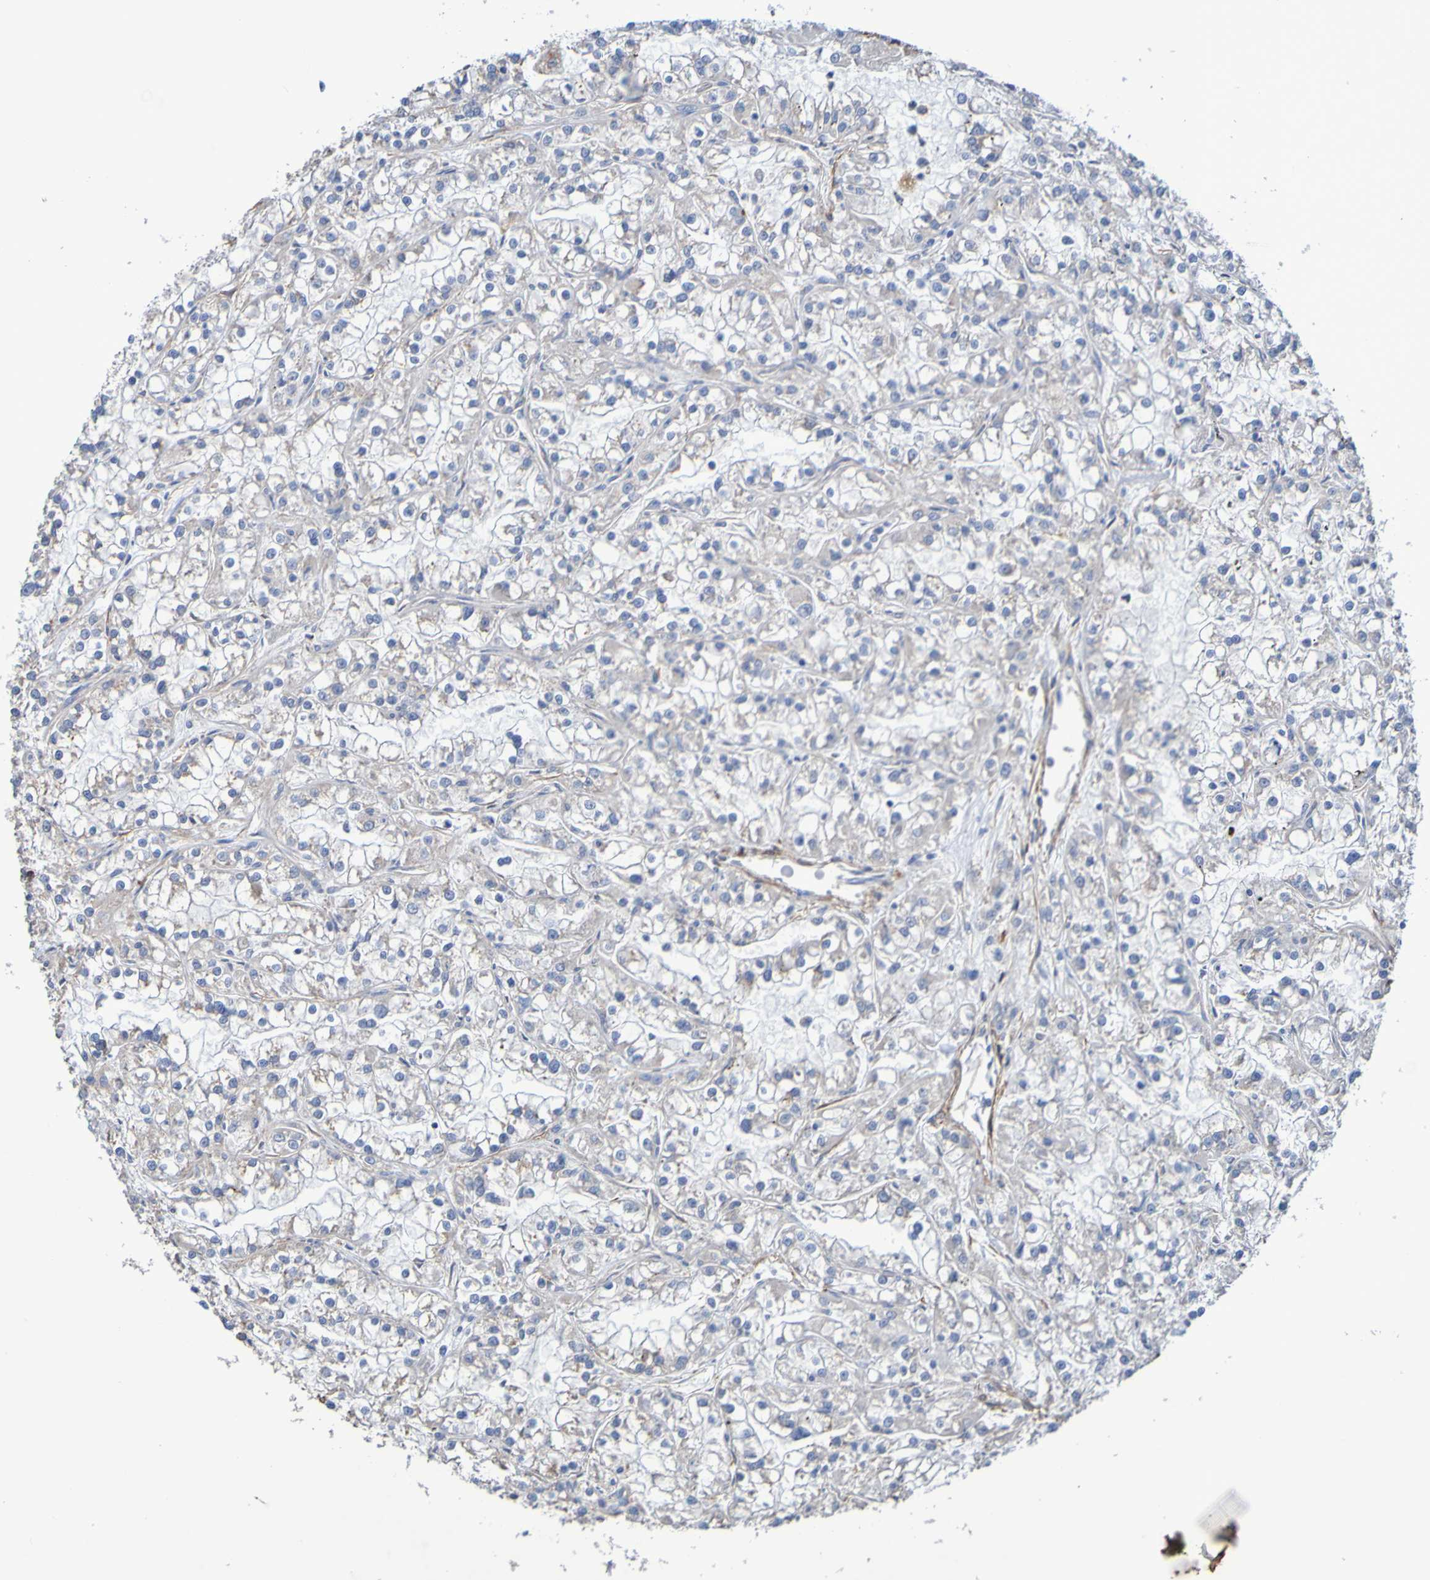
{"staining": {"intensity": "negative", "quantity": "none", "location": "none"}, "tissue": "renal cancer", "cell_type": "Tumor cells", "image_type": "cancer", "snomed": [{"axis": "morphology", "description": "Adenocarcinoma, NOS"}, {"axis": "topography", "description": "Kidney"}], "caption": "The histopathology image exhibits no staining of tumor cells in adenocarcinoma (renal).", "gene": "SRPRB", "patient": {"sex": "female", "age": 52}}